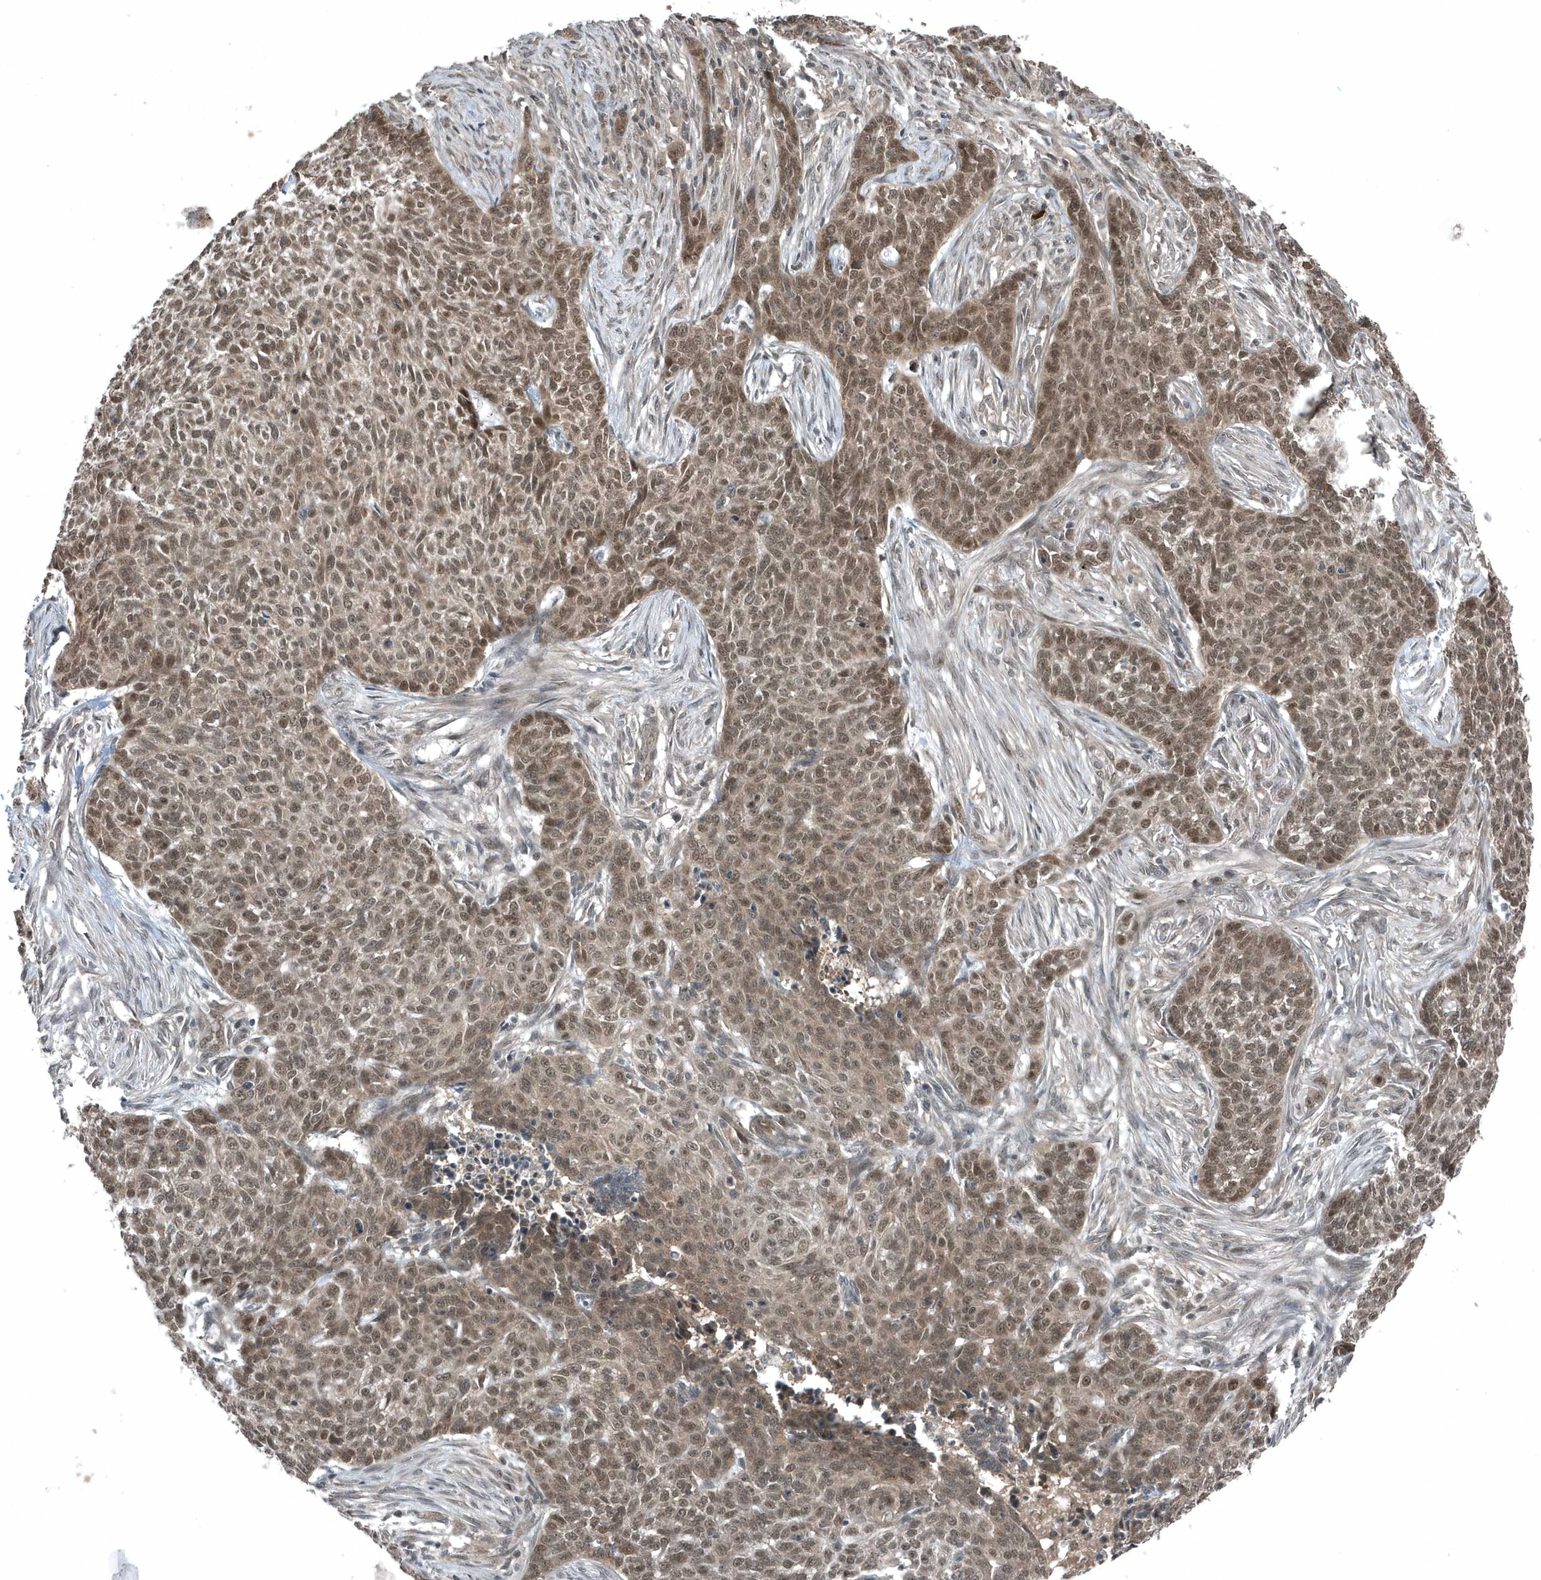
{"staining": {"intensity": "moderate", "quantity": ">75%", "location": "nuclear"}, "tissue": "skin cancer", "cell_type": "Tumor cells", "image_type": "cancer", "snomed": [{"axis": "morphology", "description": "Basal cell carcinoma"}, {"axis": "topography", "description": "Skin"}], "caption": "The photomicrograph shows staining of skin basal cell carcinoma, revealing moderate nuclear protein positivity (brown color) within tumor cells. The staining was performed using DAB to visualize the protein expression in brown, while the nuclei were stained in blue with hematoxylin (Magnification: 20x).", "gene": "QTRT2", "patient": {"sex": "male", "age": 85}}